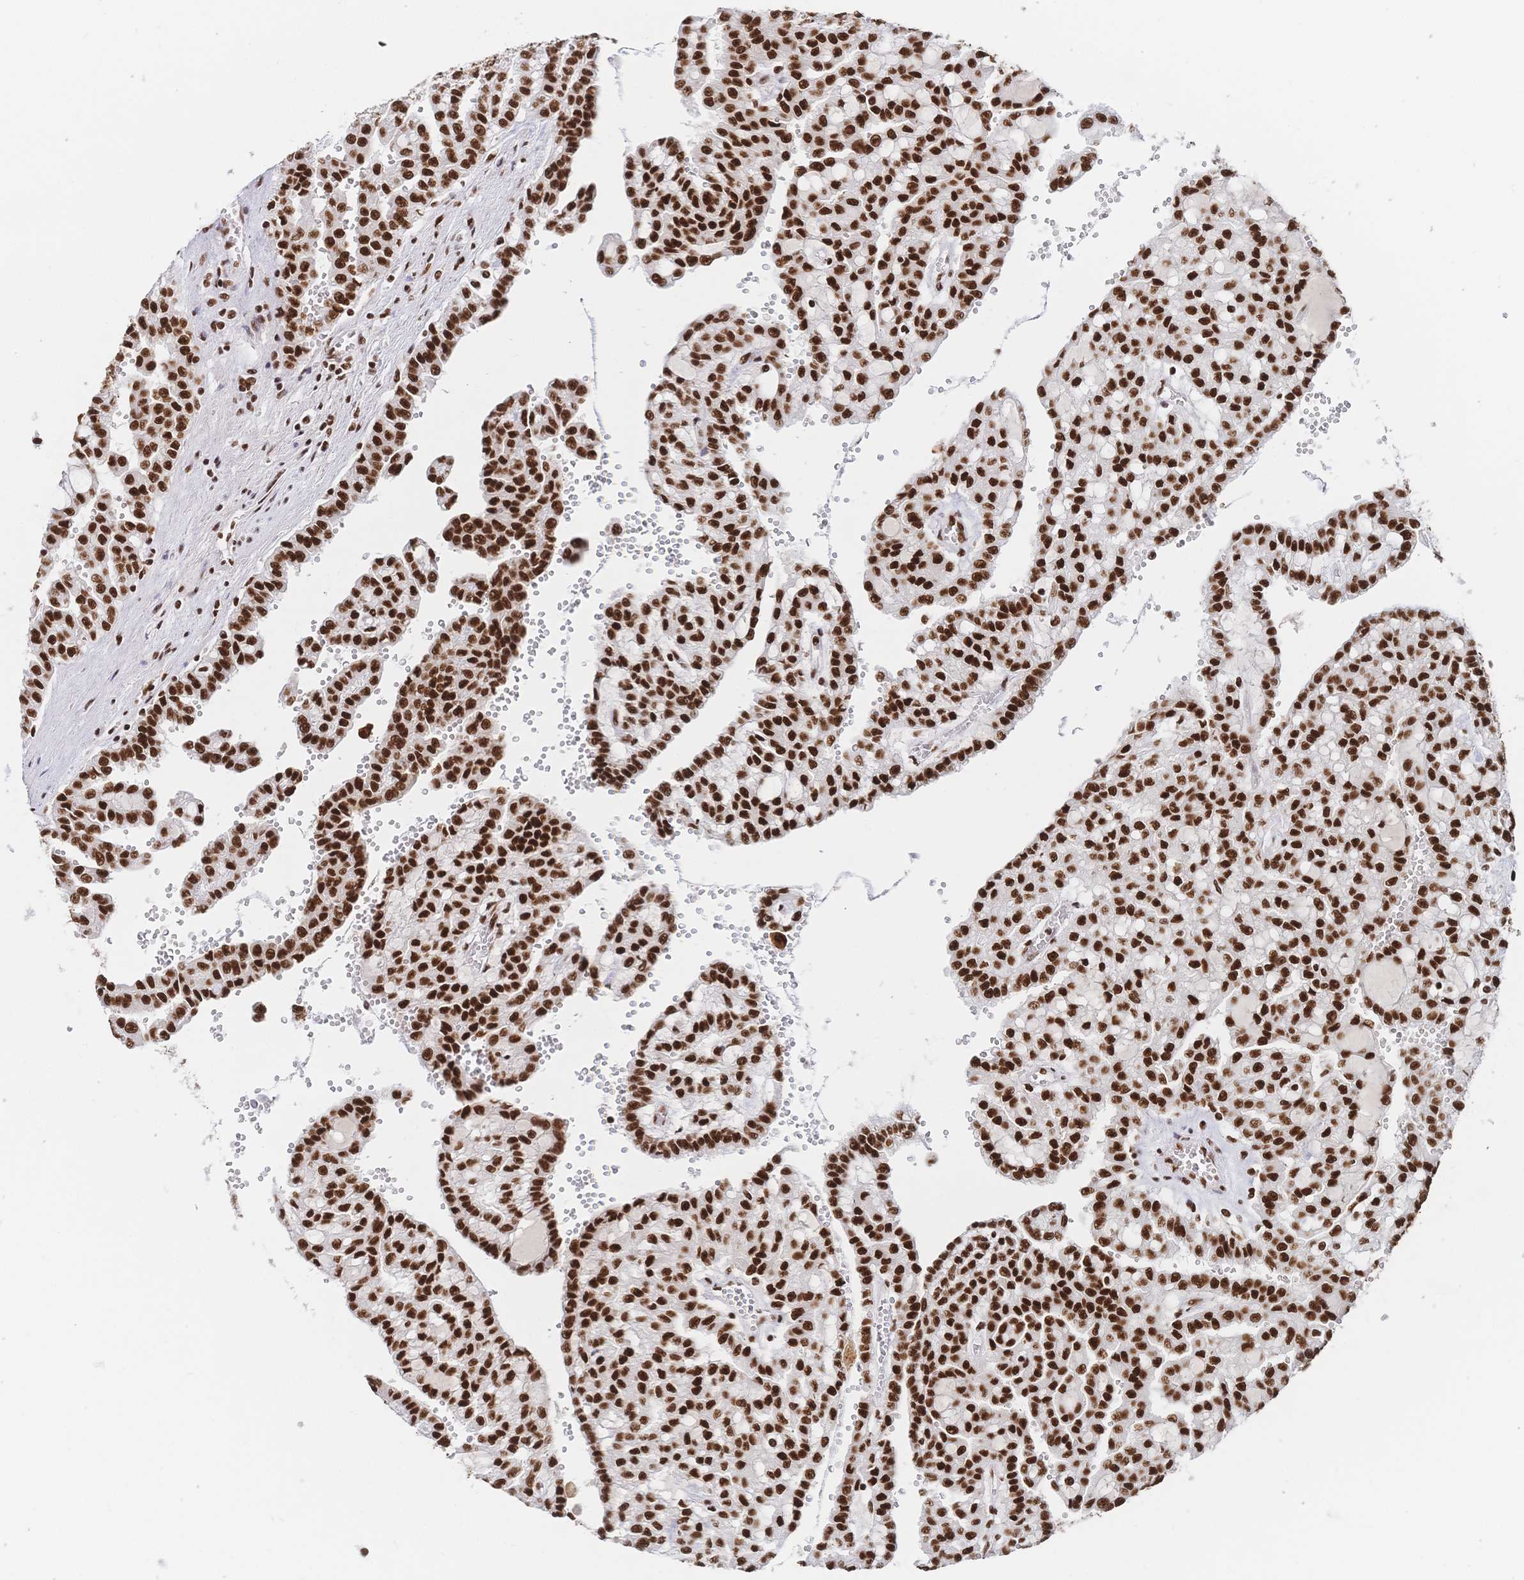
{"staining": {"intensity": "strong", "quantity": ">75%", "location": "nuclear"}, "tissue": "renal cancer", "cell_type": "Tumor cells", "image_type": "cancer", "snomed": [{"axis": "morphology", "description": "Adenocarcinoma, NOS"}, {"axis": "topography", "description": "Kidney"}], "caption": "This histopathology image shows renal cancer stained with IHC to label a protein in brown. The nuclear of tumor cells show strong positivity for the protein. Nuclei are counter-stained blue.", "gene": "SRSF1", "patient": {"sex": "male", "age": 63}}